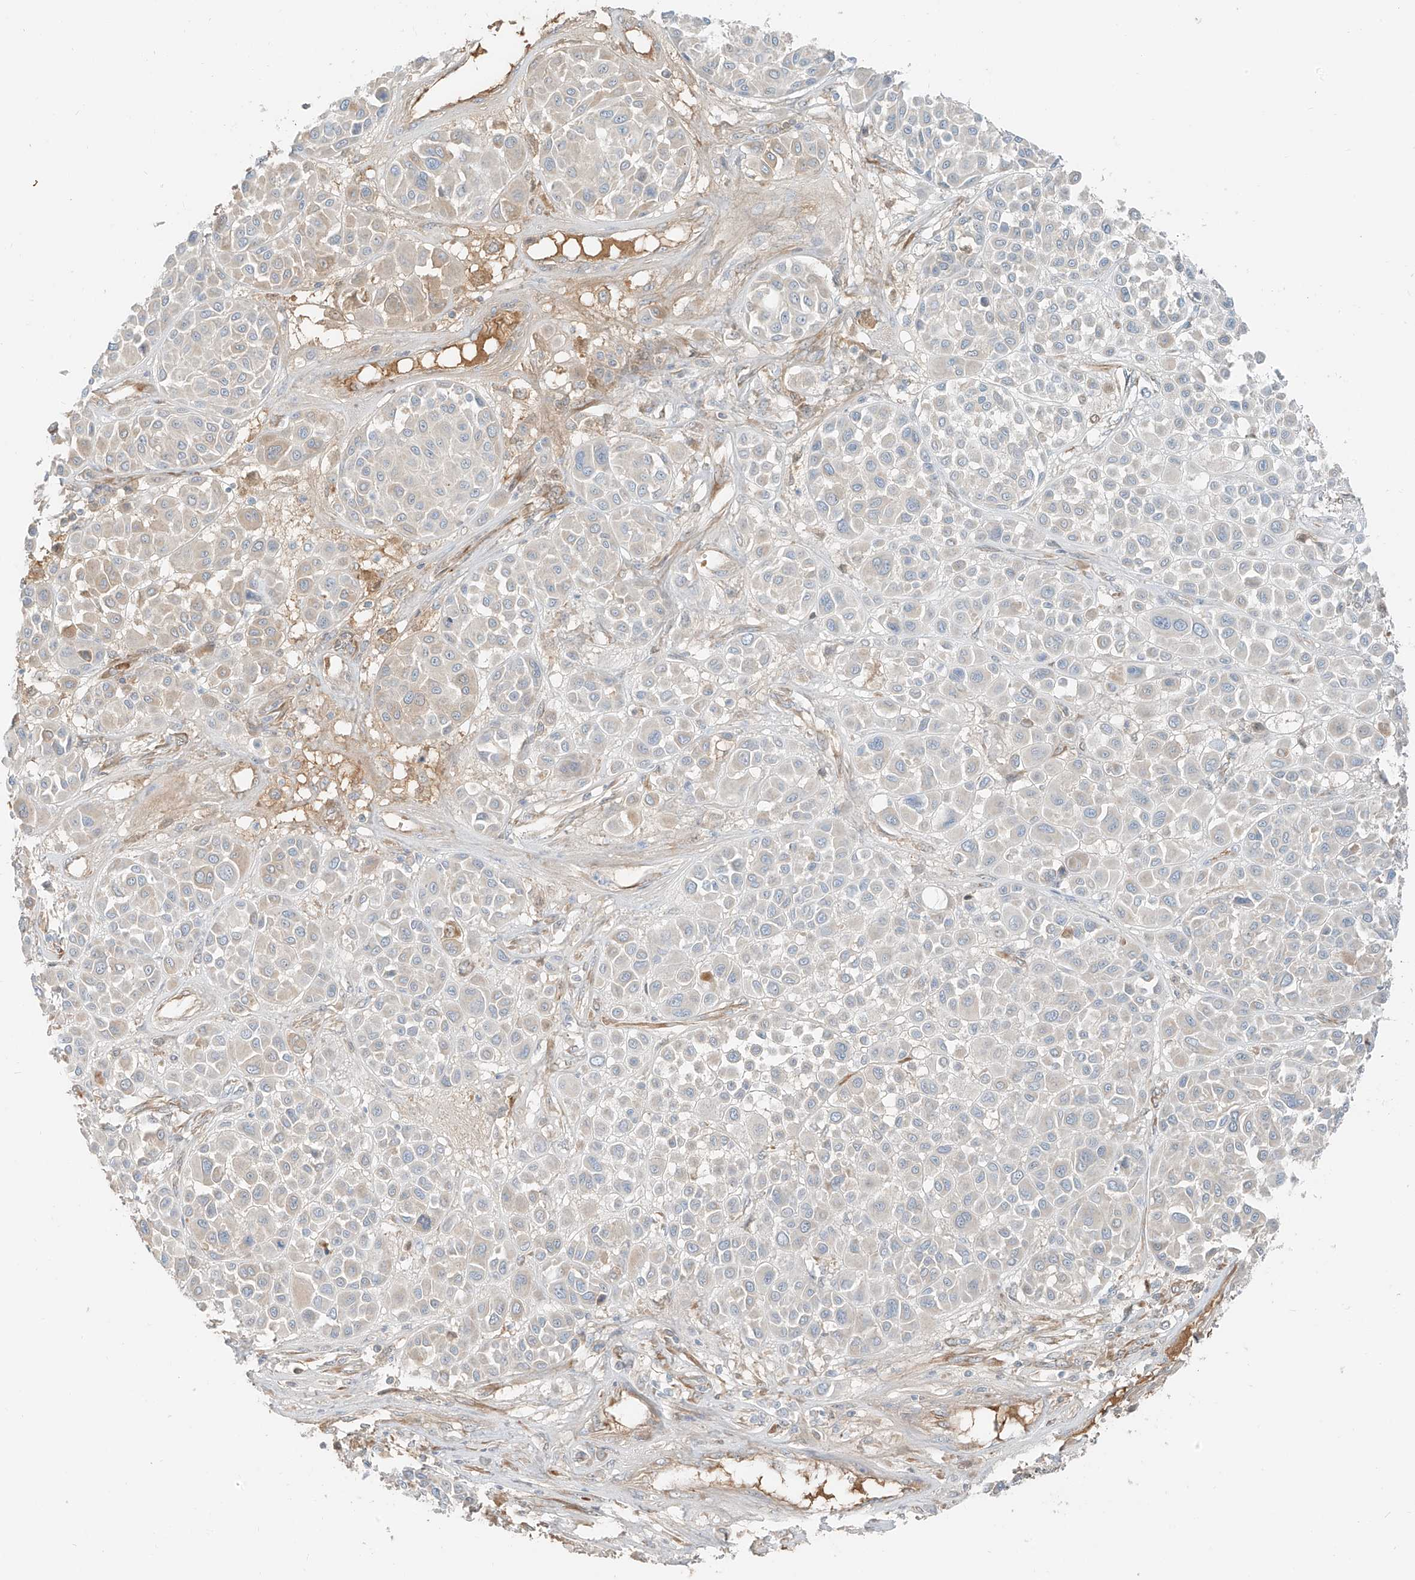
{"staining": {"intensity": "weak", "quantity": "<25%", "location": "cytoplasmic/membranous"}, "tissue": "melanoma", "cell_type": "Tumor cells", "image_type": "cancer", "snomed": [{"axis": "morphology", "description": "Malignant melanoma, Metastatic site"}, {"axis": "topography", "description": "Soft tissue"}], "caption": "Immunohistochemical staining of human melanoma reveals no significant positivity in tumor cells.", "gene": "FSTL1", "patient": {"sex": "male", "age": 41}}